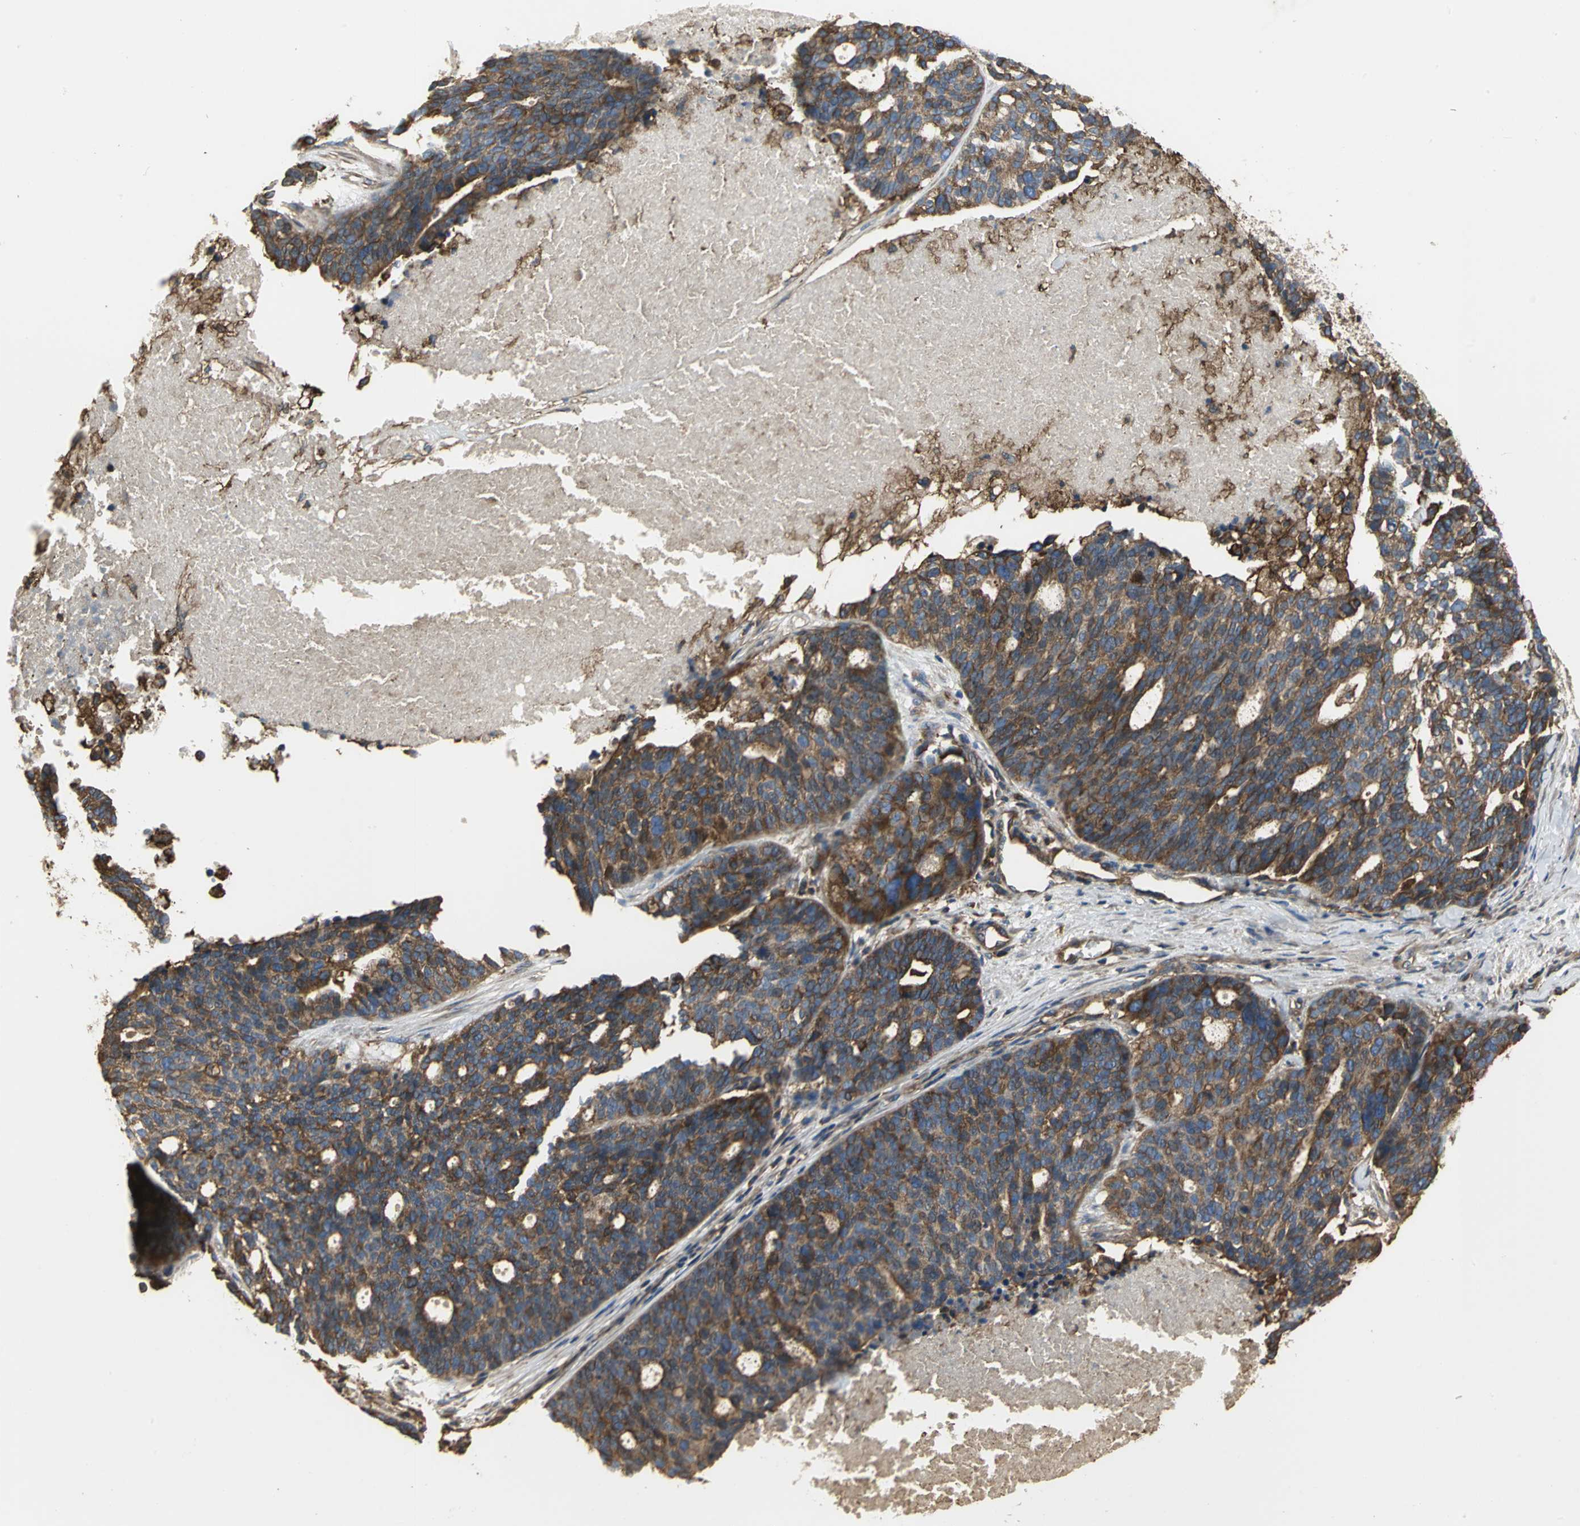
{"staining": {"intensity": "strong", "quantity": ">75%", "location": "cytoplasmic/membranous"}, "tissue": "ovarian cancer", "cell_type": "Tumor cells", "image_type": "cancer", "snomed": [{"axis": "morphology", "description": "Cystadenocarcinoma, serous, NOS"}, {"axis": "topography", "description": "Ovary"}], "caption": "Serous cystadenocarcinoma (ovarian) stained with a protein marker shows strong staining in tumor cells.", "gene": "TLN1", "patient": {"sex": "female", "age": 59}}